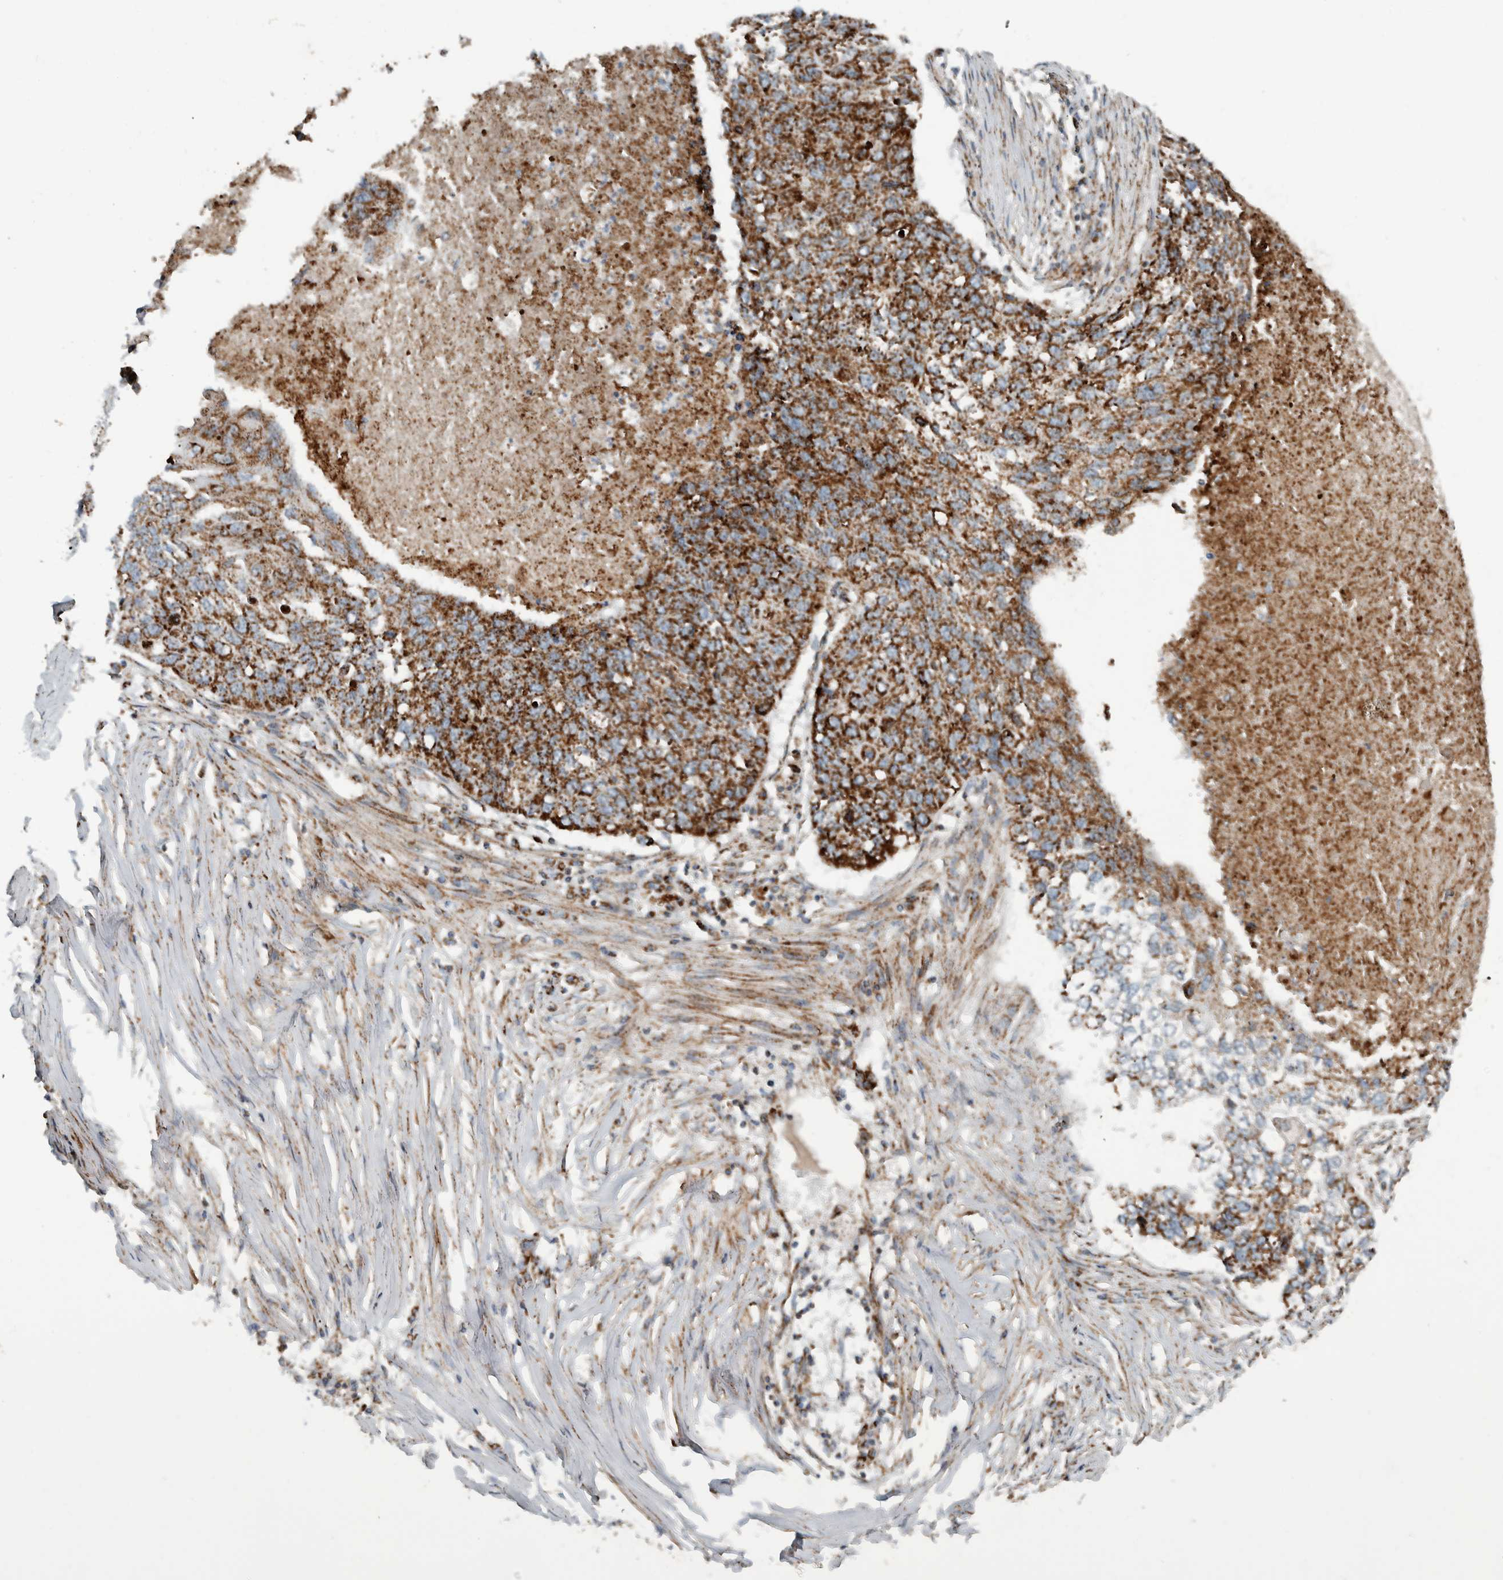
{"staining": {"intensity": "strong", "quantity": ">75%", "location": "cytoplasmic/membranous"}, "tissue": "lung cancer", "cell_type": "Tumor cells", "image_type": "cancer", "snomed": [{"axis": "morphology", "description": "Squamous cell carcinoma, NOS"}, {"axis": "topography", "description": "Lung"}], "caption": "Protein expression by immunohistochemistry (IHC) reveals strong cytoplasmic/membranous positivity in approximately >75% of tumor cells in lung cancer (squamous cell carcinoma). (IHC, brightfield microscopy, high magnification).", "gene": "CNTROB", "patient": {"sex": "female", "age": 63}}